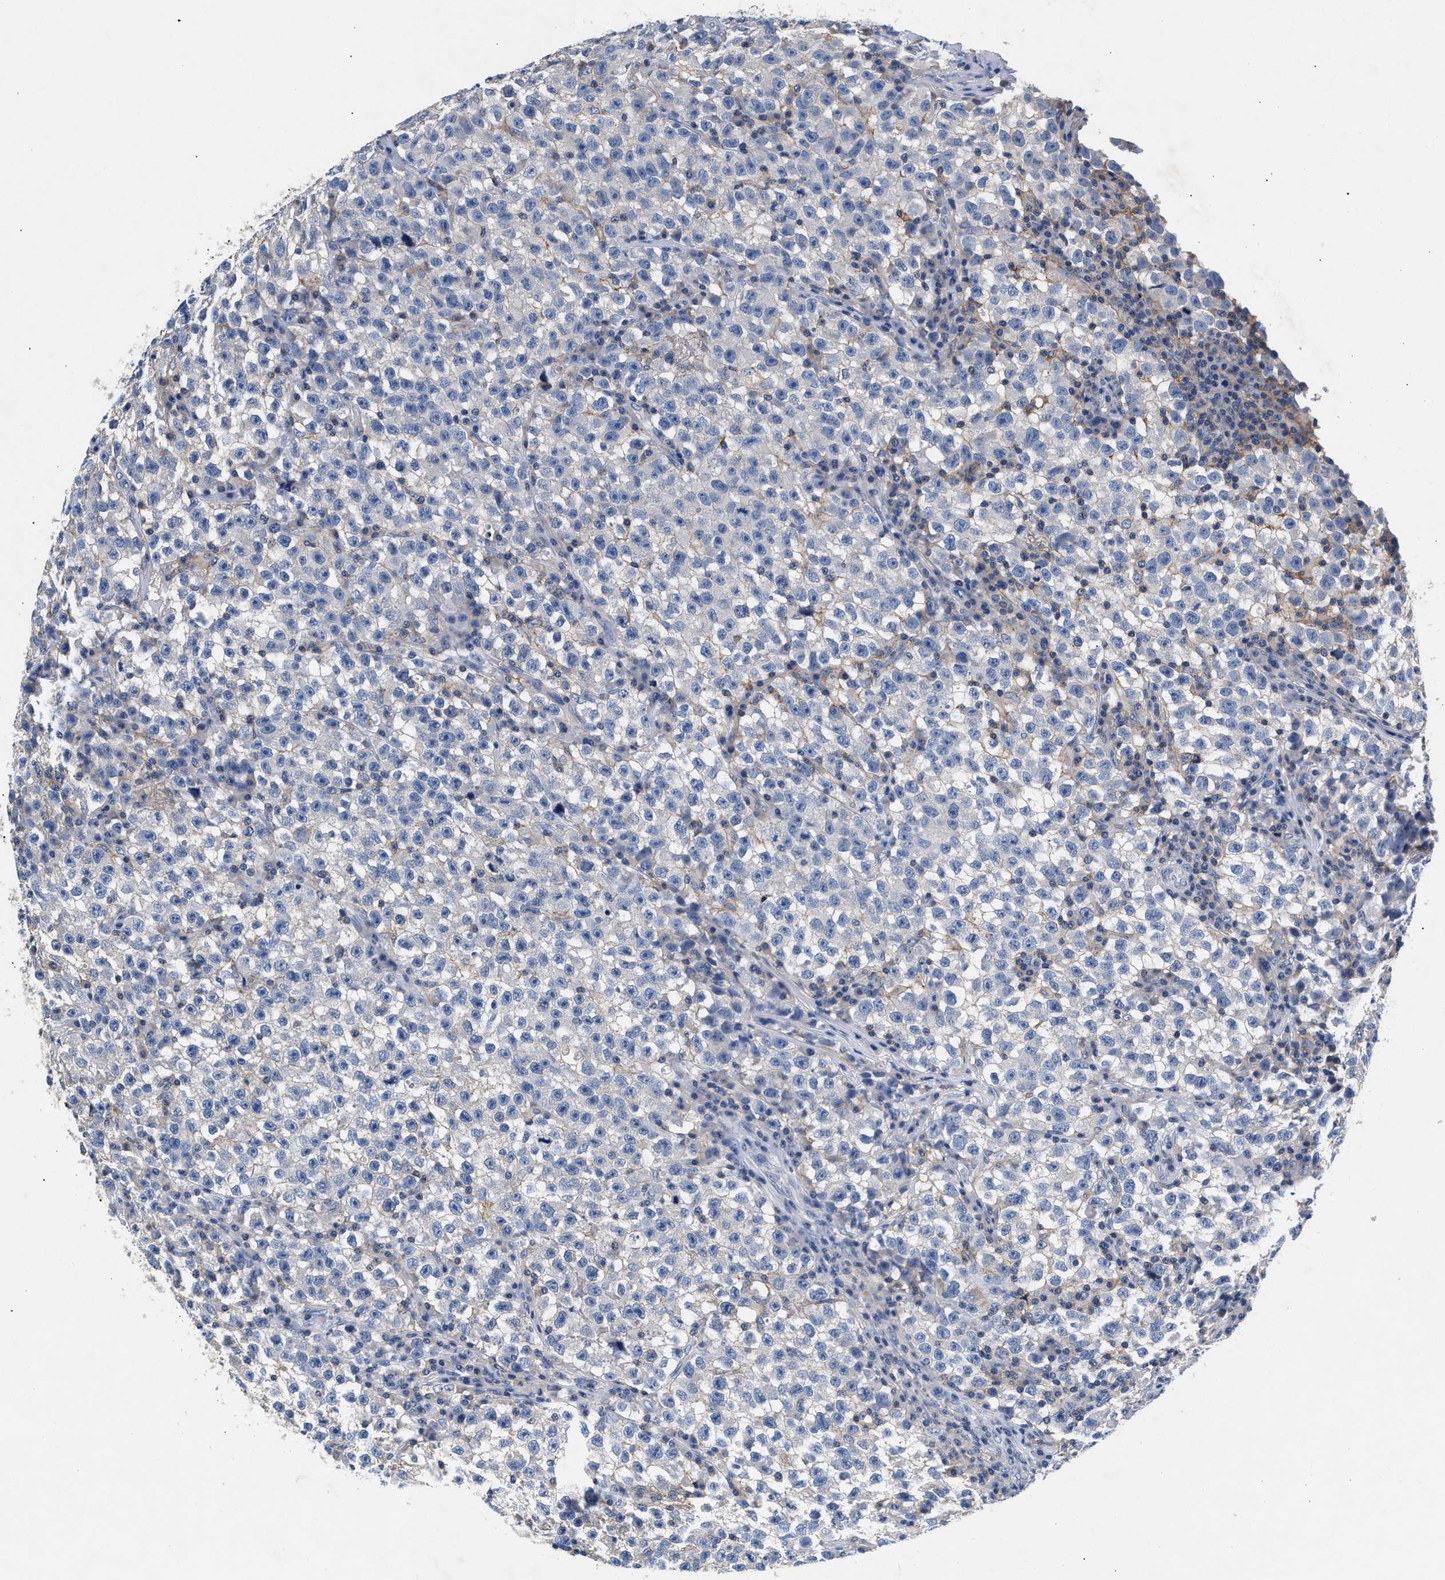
{"staining": {"intensity": "negative", "quantity": "none", "location": "none"}, "tissue": "testis cancer", "cell_type": "Tumor cells", "image_type": "cancer", "snomed": [{"axis": "morphology", "description": "Seminoma, NOS"}, {"axis": "topography", "description": "Testis"}], "caption": "A histopathology image of testis cancer stained for a protein displays no brown staining in tumor cells.", "gene": "GNAI3", "patient": {"sex": "male", "age": 22}}